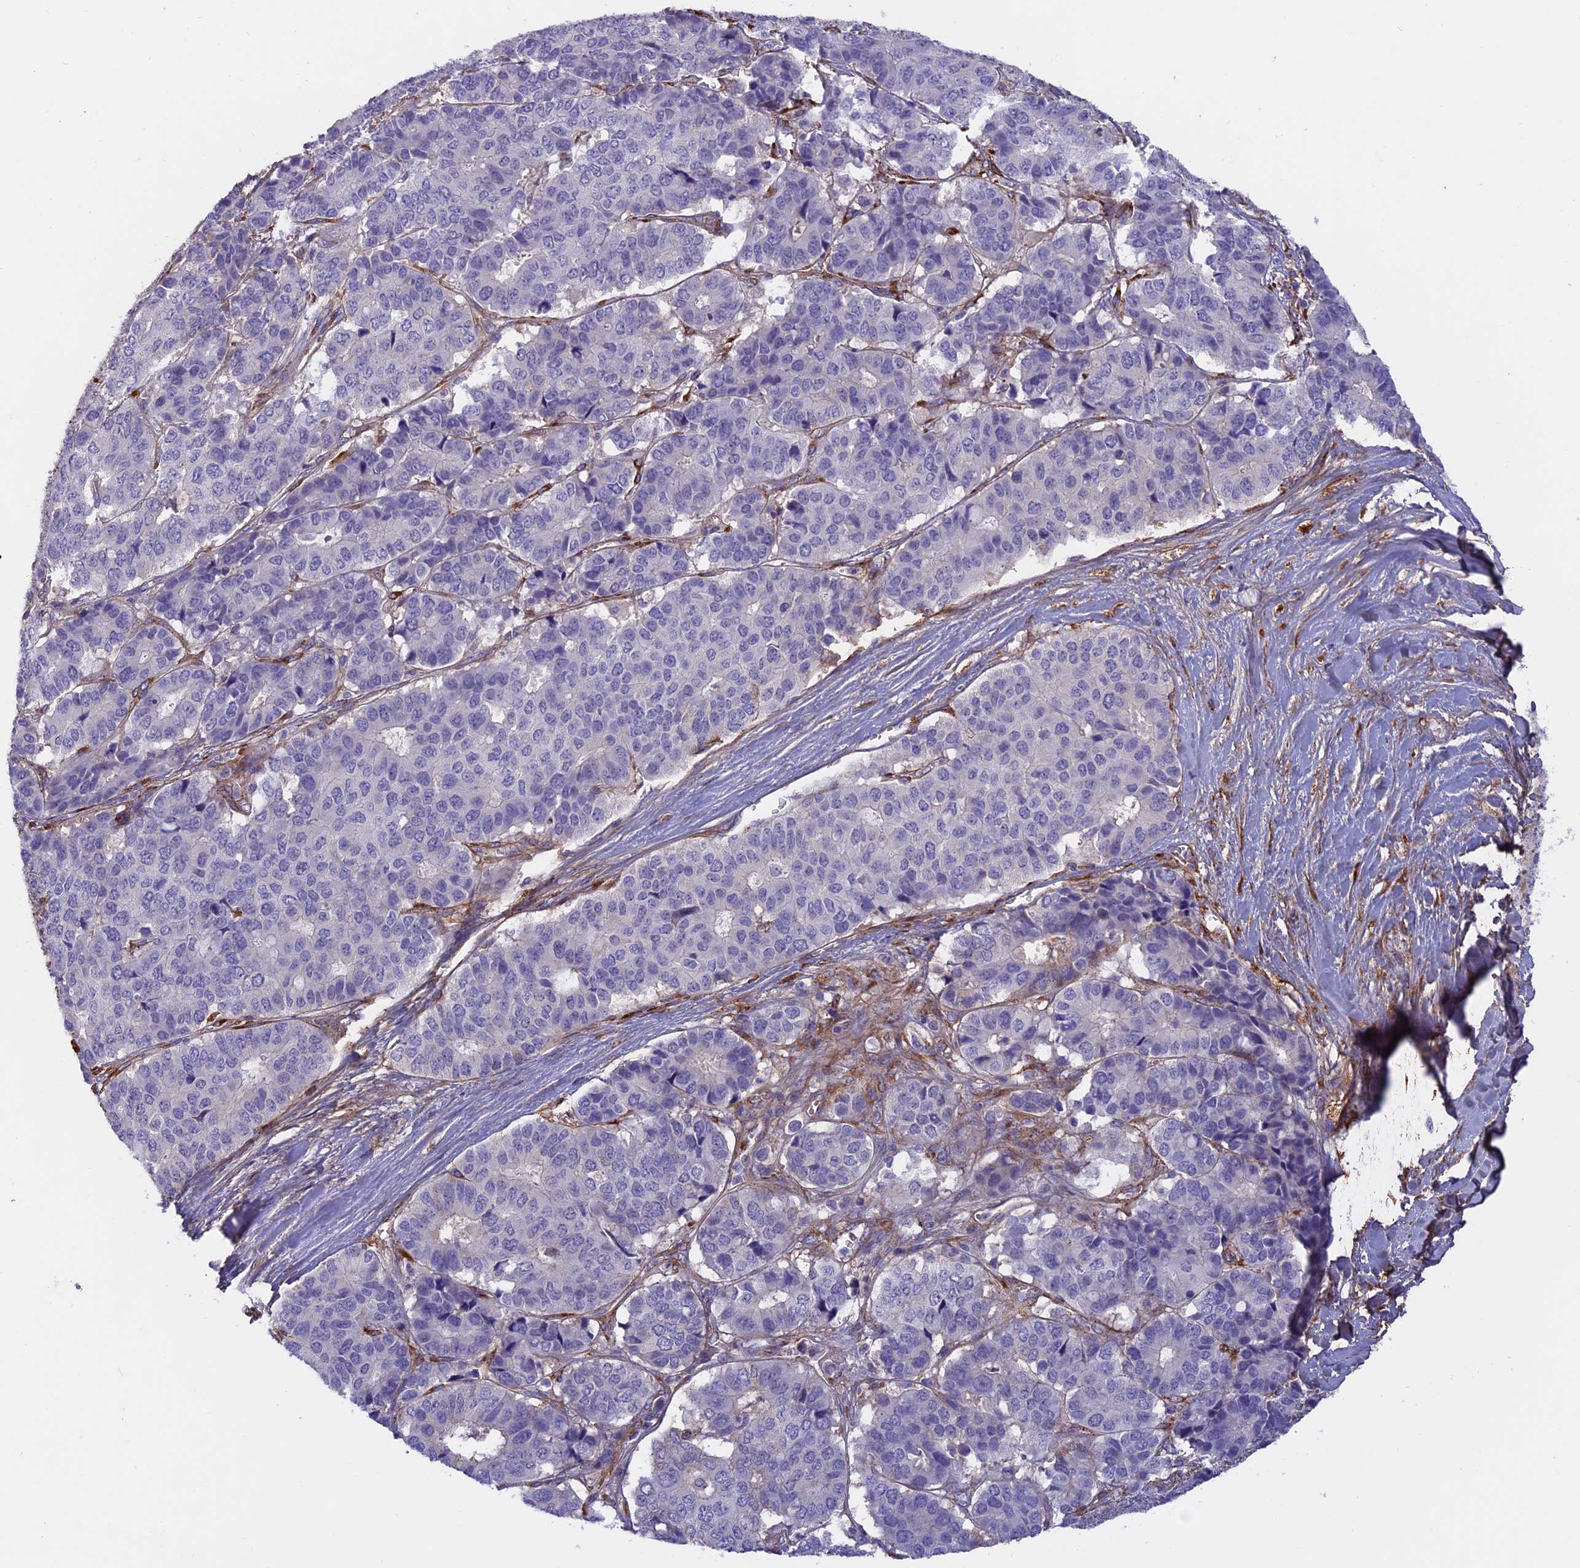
{"staining": {"intensity": "negative", "quantity": "none", "location": "none"}, "tissue": "pancreatic cancer", "cell_type": "Tumor cells", "image_type": "cancer", "snomed": [{"axis": "morphology", "description": "Adenocarcinoma, NOS"}, {"axis": "topography", "description": "Pancreas"}], "caption": "This is an immunohistochemistry histopathology image of human pancreatic cancer. There is no expression in tumor cells.", "gene": "COL4A3", "patient": {"sex": "male", "age": 50}}